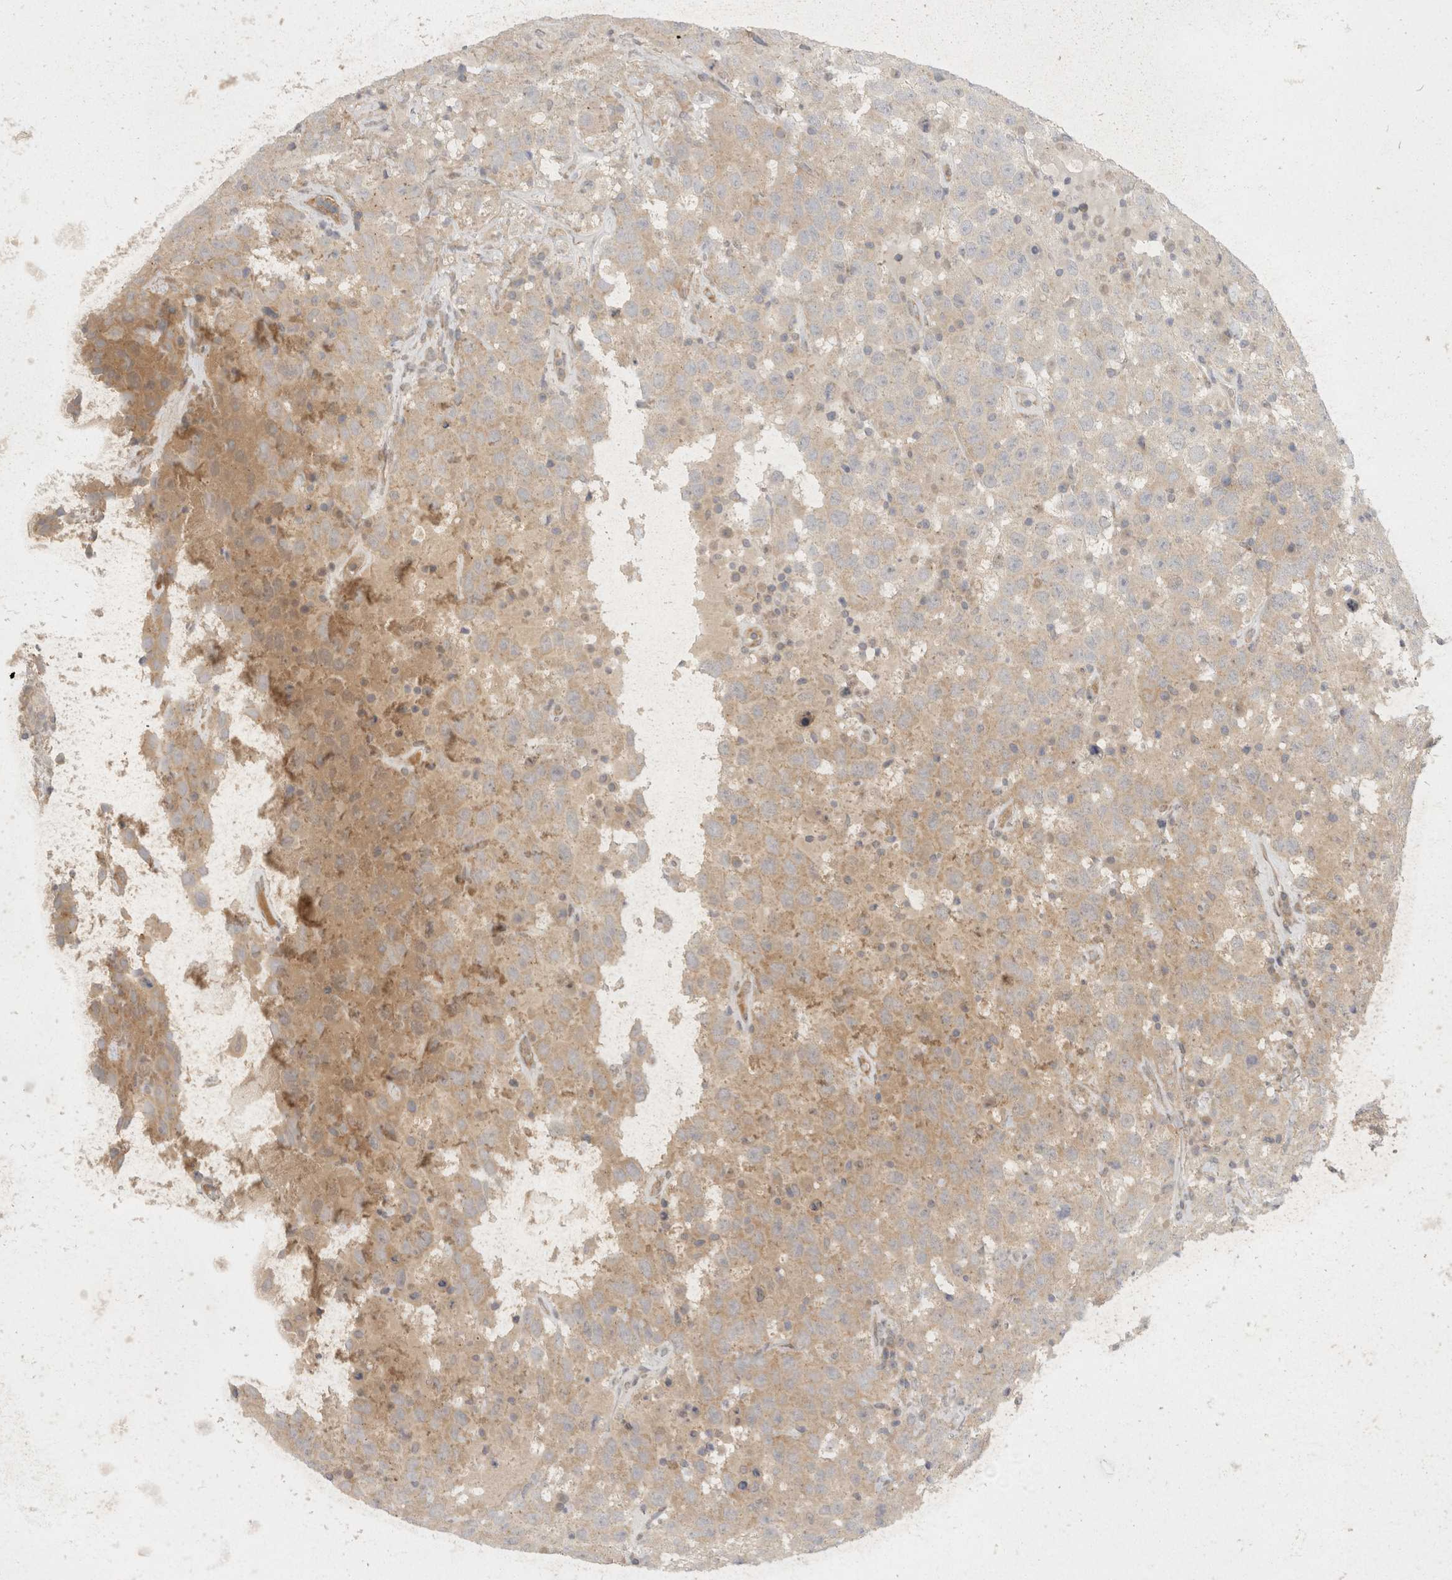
{"staining": {"intensity": "weak", "quantity": "<25%", "location": "cytoplasmic/membranous"}, "tissue": "testis cancer", "cell_type": "Tumor cells", "image_type": "cancer", "snomed": [{"axis": "morphology", "description": "Seminoma, NOS"}, {"axis": "topography", "description": "Testis"}], "caption": "Immunohistochemistry of human testis cancer (seminoma) reveals no positivity in tumor cells.", "gene": "EIF4G3", "patient": {"sex": "male", "age": 41}}